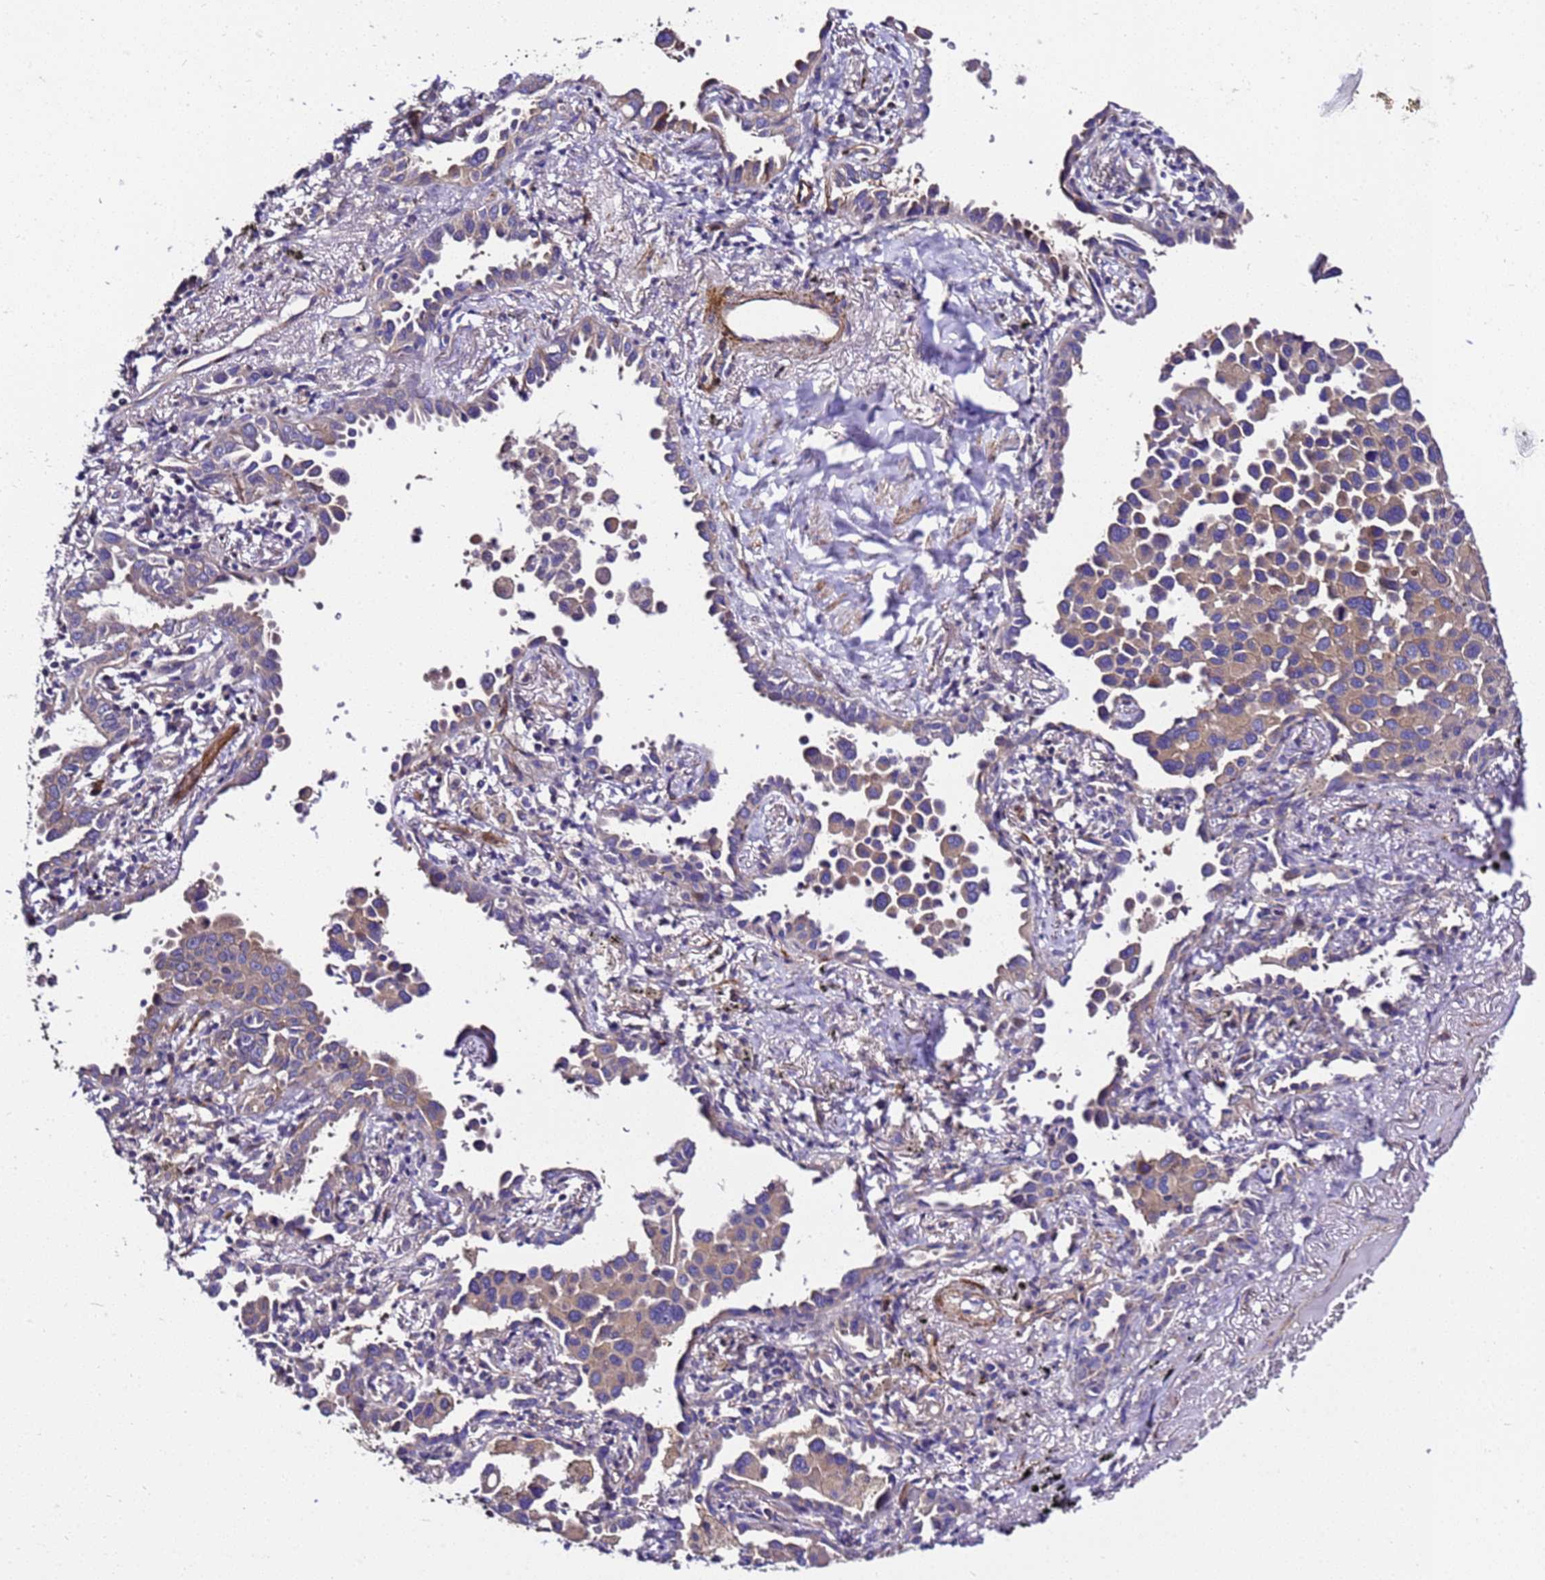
{"staining": {"intensity": "weak", "quantity": "<25%", "location": "cytoplasmic/membranous"}, "tissue": "lung cancer", "cell_type": "Tumor cells", "image_type": "cancer", "snomed": [{"axis": "morphology", "description": "Adenocarcinoma, NOS"}, {"axis": "topography", "description": "Lung"}], "caption": "Tumor cells are negative for protein expression in human lung cancer (adenocarcinoma).", "gene": "ZNF417", "patient": {"sex": "male", "age": 67}}